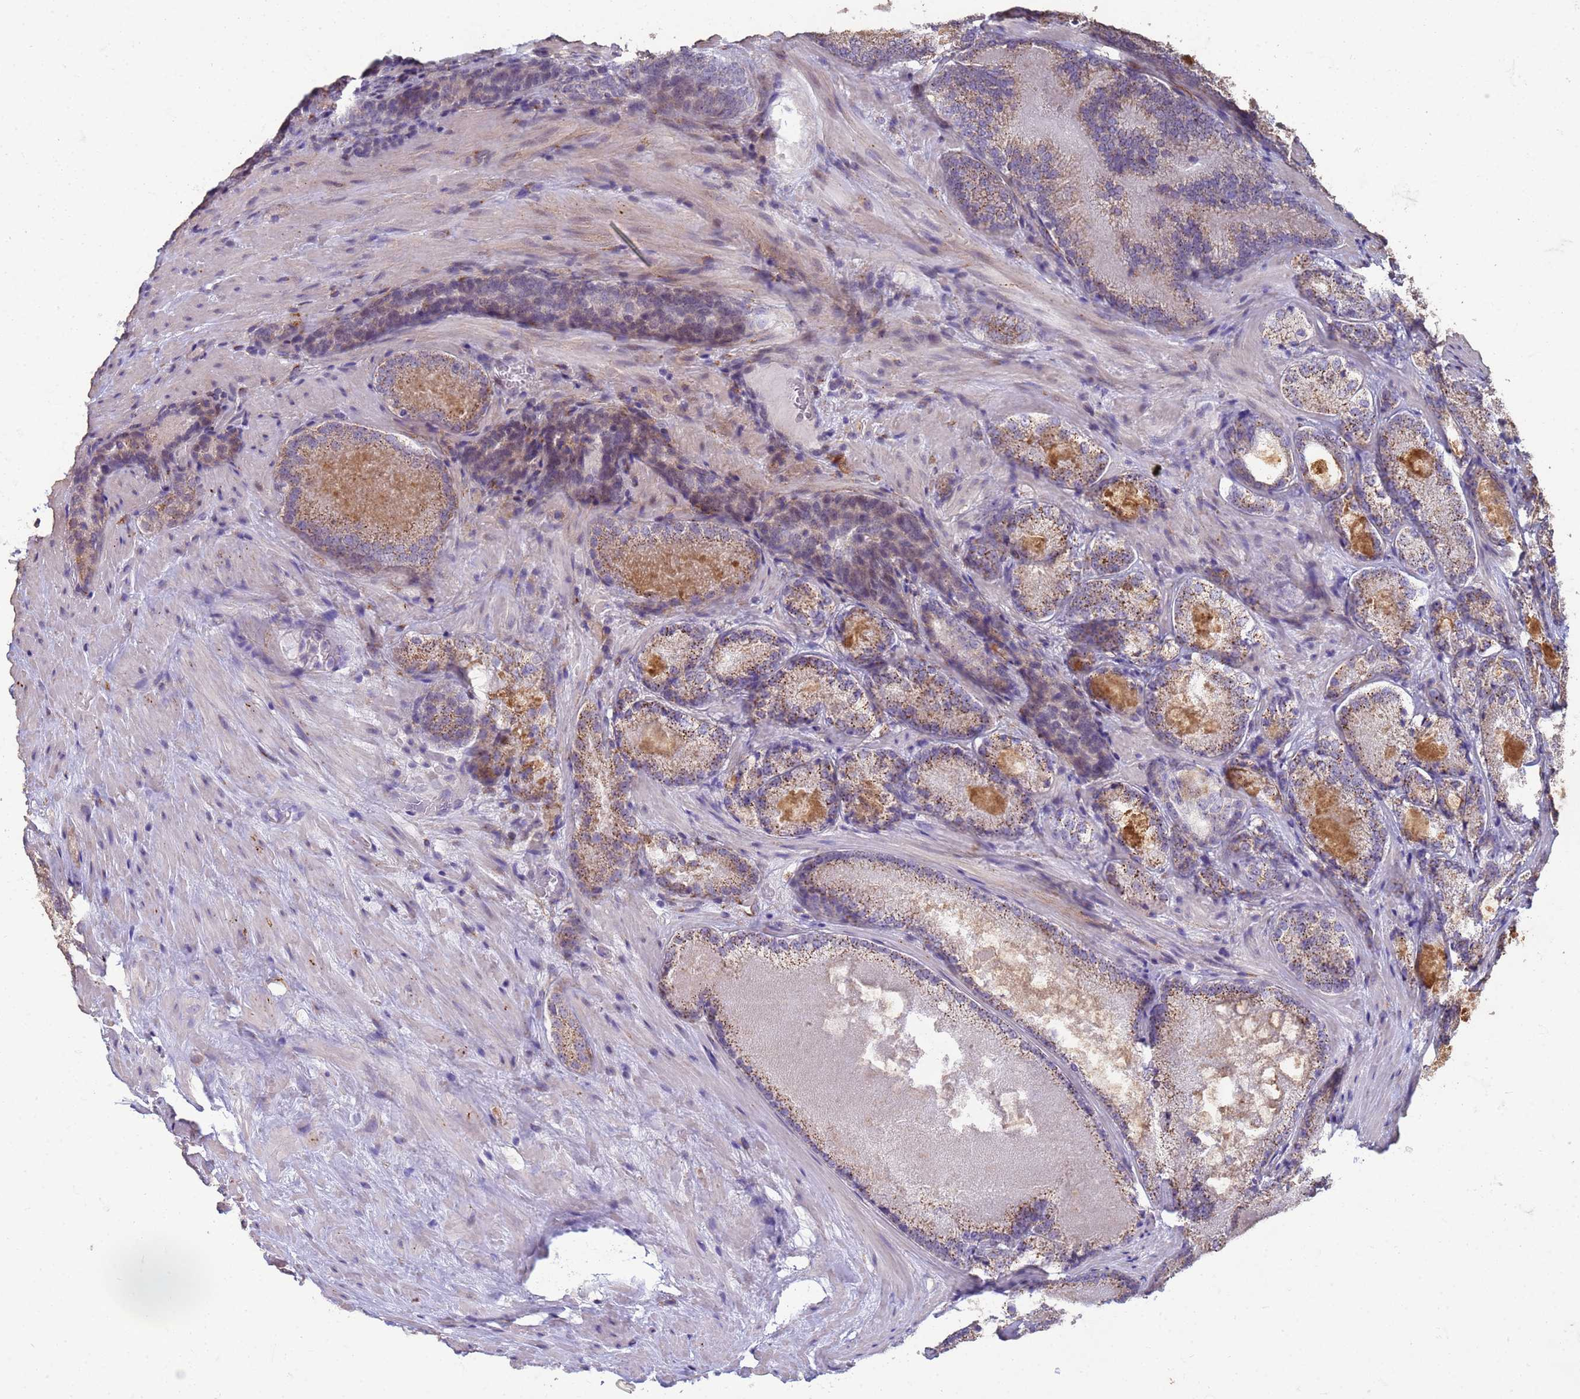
{"staining": {"intensity": "moderate", "quantity": ">75%", "location": "cytoplasmic/membranous"}, "tissue": "prostate cancer", "cell_type": "Tumor cells", "image_type": "cancer", "snomed": [{"axis": "morphology", "description": "Adenocarcinoma, Low grade"}, {"axis": "topography", "description": "Prostate"}], "caption": "This is an image of immunohistochemistry (IHC) staining of low-grade adenocarcinoma (prostate), which shows moderate staining in the cytoplasmic/membranous of tumor cells.", "gene": "SLC25A15", "patient": {"sex": "male", "age": 74}}